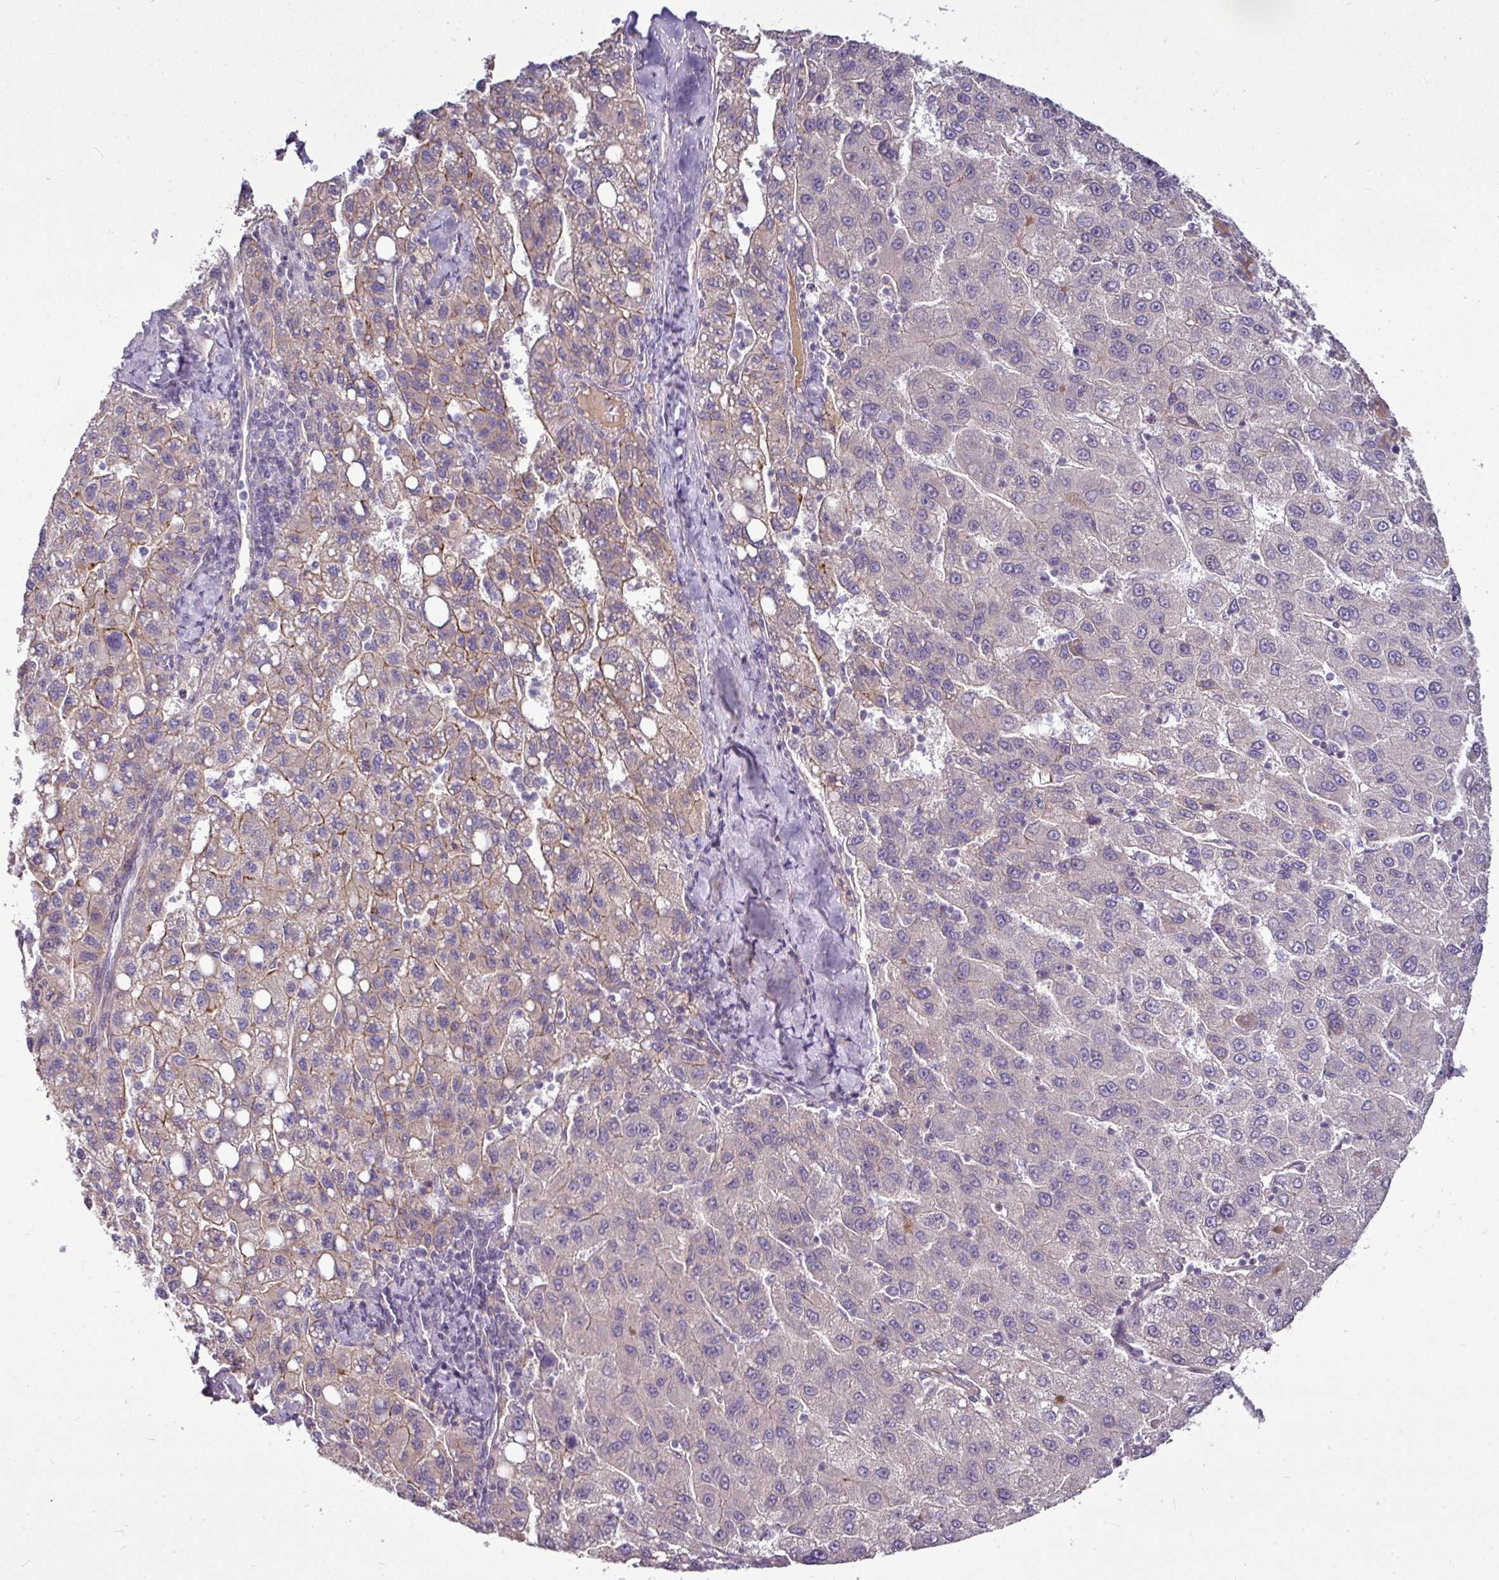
{"staining": {"intensity": "moderate", "quantity": "<25%", "location": "cytoplasmic/membranous"}, "tissue": "liver cancer", "cell_type": "Tumor cells", "image_type": "cancer", "snomed": [{"axis": "morphology", "description": "Carcinoma, Hepatocellular, NOS"}, {"axis": "topography", "description": "Liver"}], "caption": "An IHC micrograph of neoplastic tissue is shown. Protein staining in brown labels moderate cytoplasmic/membranous positivity in liver cancer (hepatocellular carcinoma) within tumor cells.", "gene": "GAN", "patient": {"sex": "female", "age": 82}}